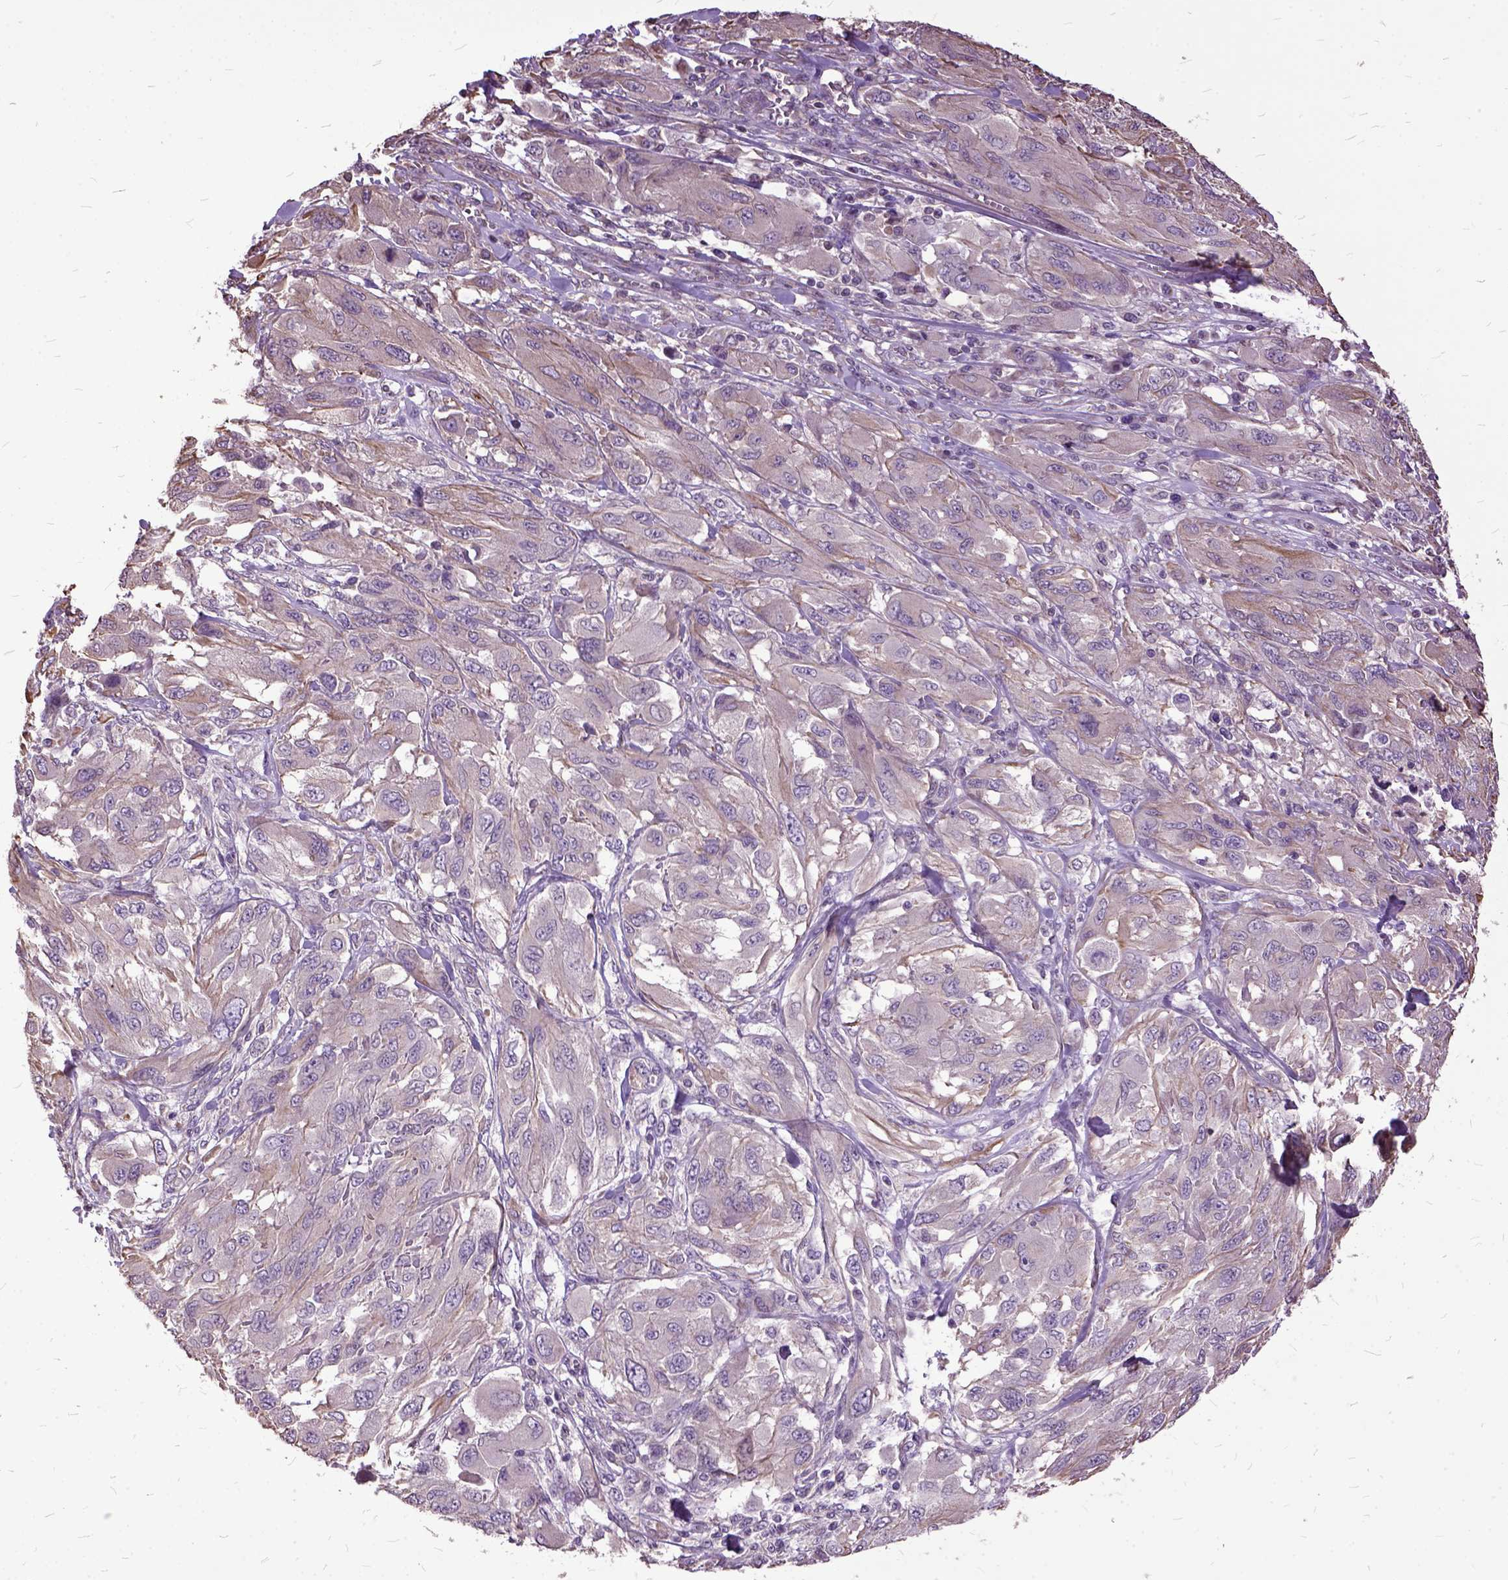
{"staining": {"intensity": "weak", "quantity": ">75%", "location": "cytoplasmic/membranous"}, "tissue": "melanoma", "cell_type": "Tumor cells", "image_type": "cancer", "snomed": [{"axis": "morphology", "description": "Malignant melanoma, NOS"}, {"axis": "topography", "description": "Skin"}], "caption": "Weak cytoplasmic/membranous positivity for a protein is identified in about >75% of tumor cells of melanoma using immunohistochemistry (IHC).", "gene": "AREG", "patient": {"sex": "female", "age": 91}}